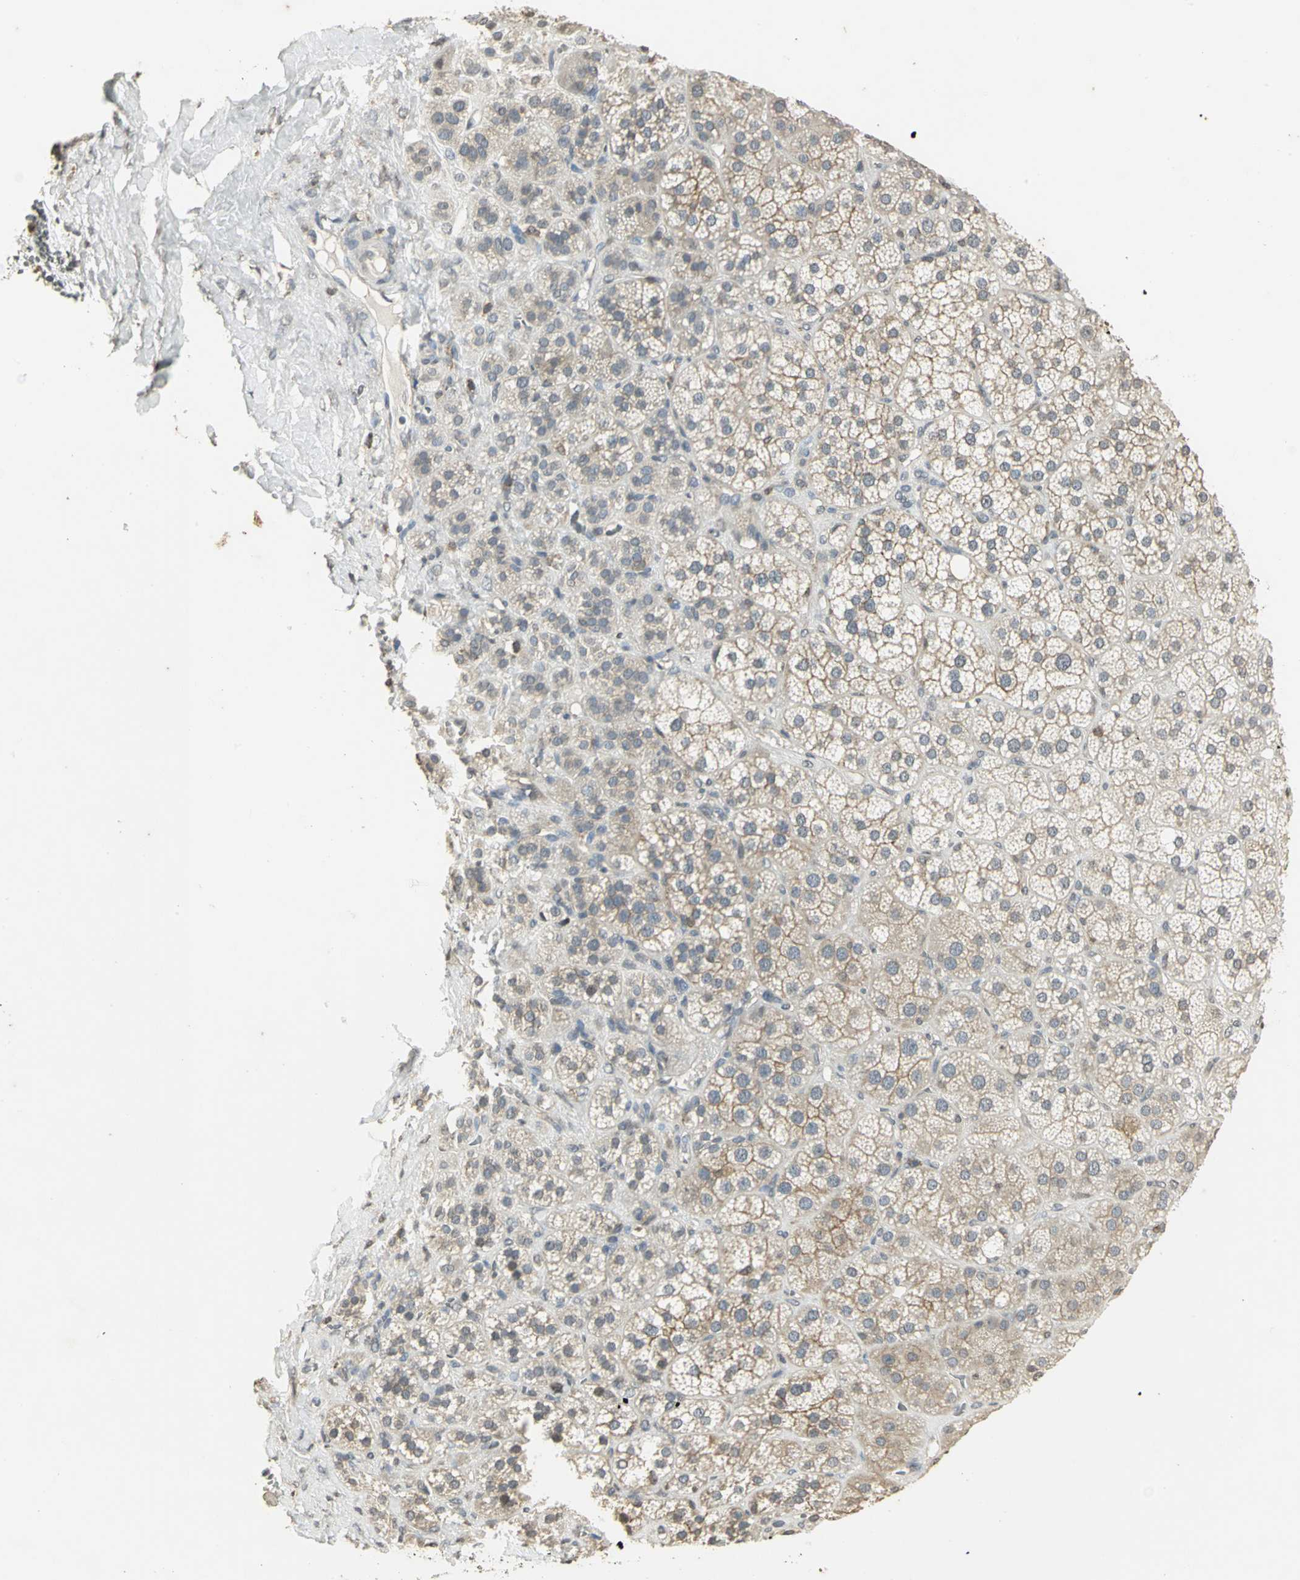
{"staining": {"intensity": "weak", "quantity": "25%-75%", "location": "cytoplasmic/membranous"}, "tissue": "adrenal gland", "cell_type": "Glandular cells", "image_type": "normal", "snomed": [{"axis": "morphology", "description": "Normal tissue, NOS"}, {"axis": "topography", "description": "Adrenal gland"}], "caption": "Immunohistochemical staining of benign adrenal gland demonstrates 25%-75% levels of weak cytoplasmic/membranous protein expression in approximately 25%-75% of glandular cells. The protein of interest is shown in brown color, while the nuclei are stained blue.", "gene": "IL16", "patient": {"sex": "female", "age": 71}}